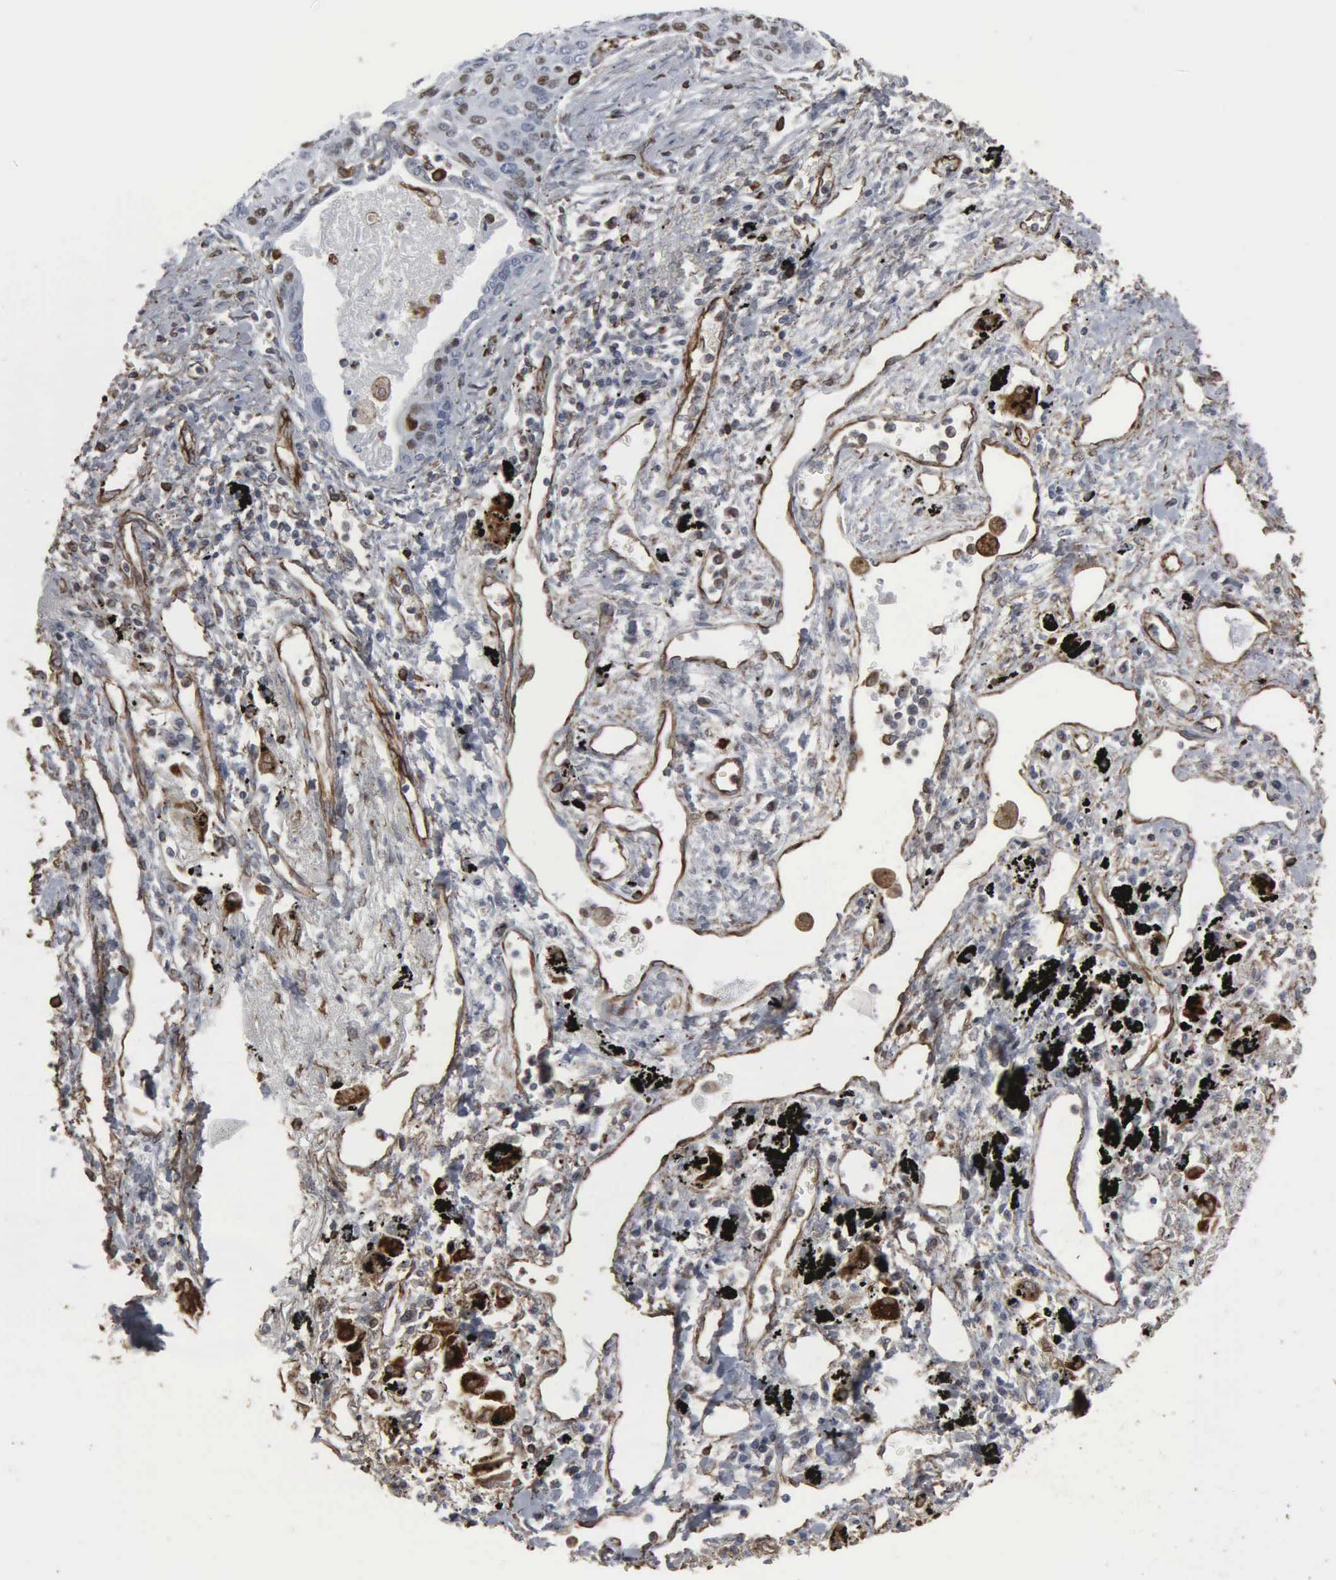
{"staining": {"intensity": "moderate", "quantity": "25%-75%", "location": "nuclear"}, "tissue": "lung cancer", "cell_type": "Tumor cells", "image_type": "cancer", "snomed": [{"axis": "morphology", "description": "Squamous cell carcinoma, NOS"}, {"axis": "topography", "description": "Lung"}], "caption": "Lung cancer (squamous cell carcinoma) stained with DAB IHC shows medium levels of moderate nuclear staining in about 25%-75% of tumor cells.", "gene": "CCNE1", "patient": {"sex": "male", "age": 71}}